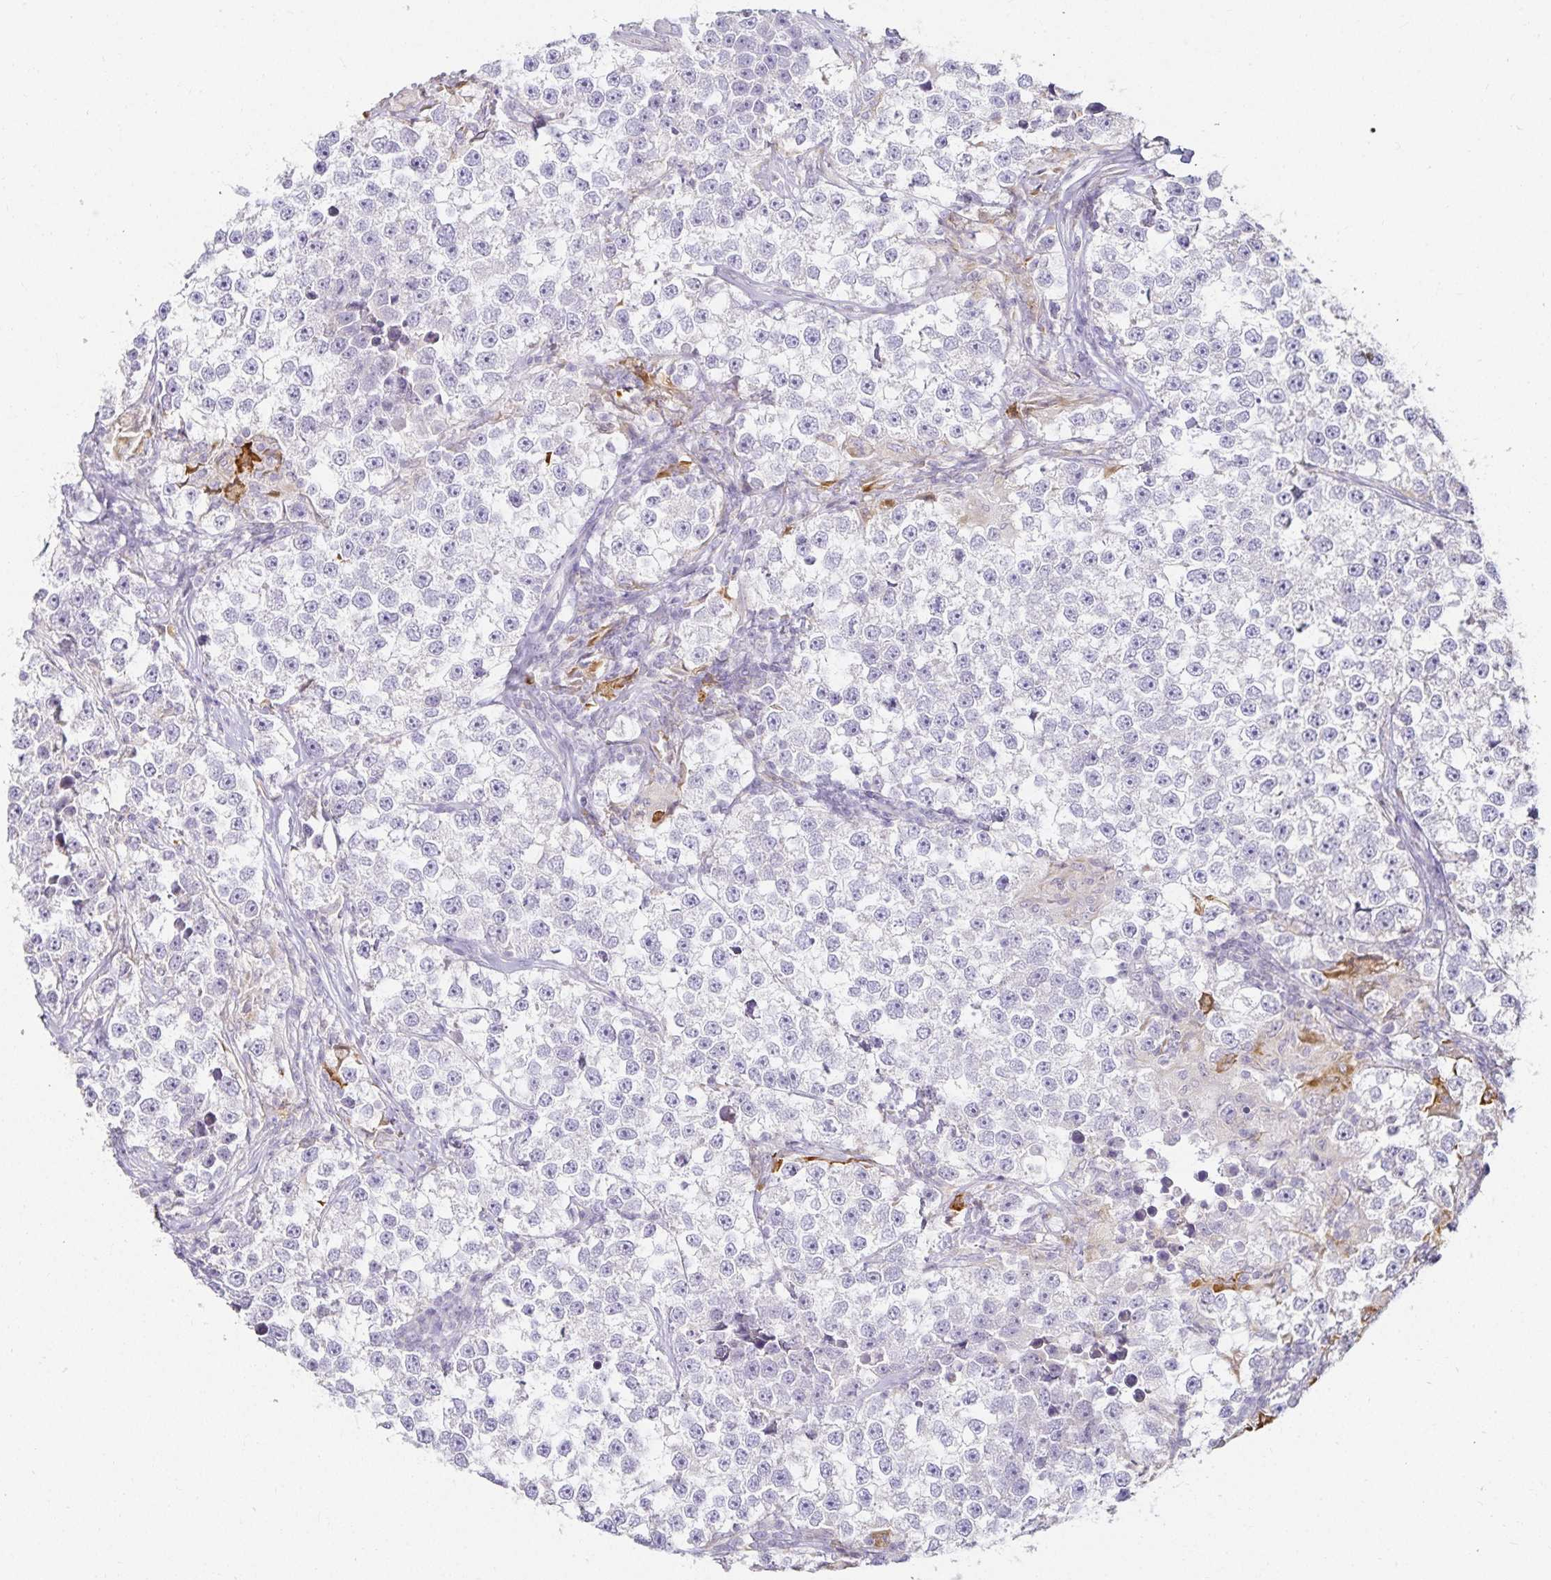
{"staining": {"intensity": "negative", "quantity": "none", "location": "none"}, "tissue": "testis cancer", "cell_type": "Tumor cells", "image_type": "cancer", "snomed": [{"axis": "morphology", "description": "Seminoma, NOS"}, {"axis": "topography", "description": "Testis"}], "caption": "Image shows no significant protein expression in tumor cells of seminoma (testis).", "gene": "GP2", "patient": {"sex": "male", "age": 46}}